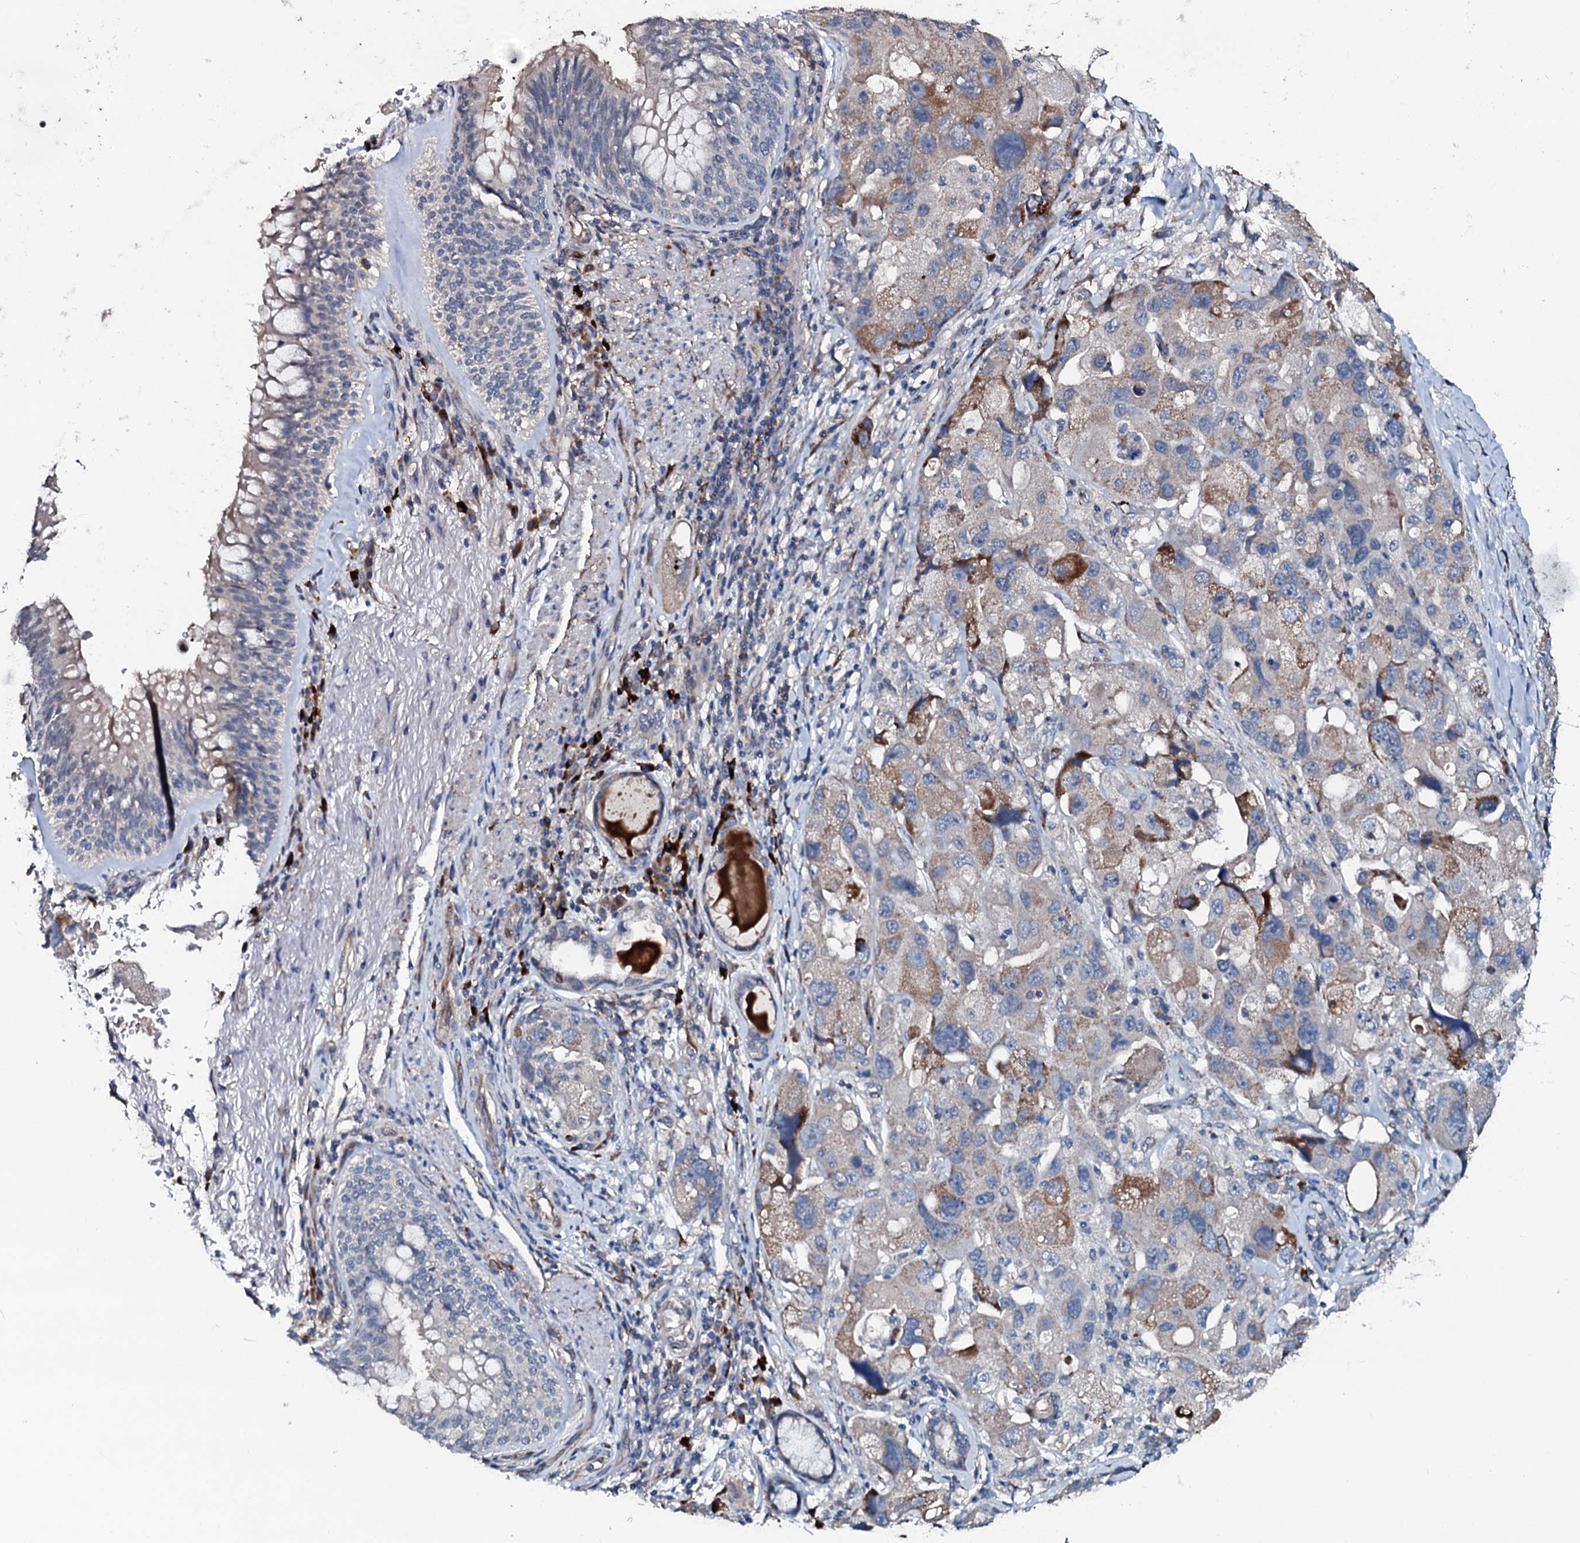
{"staining": {"intensity": "moderate", "quantity": "<25%", "location": "cytoplasmic/membranous"}, "tissue": "lung cancer", "cell_type": "Tumor cells", "image_type": "cancer", "snomed": [{"axis": "morphology", "description": "Adenocarcinoma, NOS"}, {"axis": "topography", "description": "Lung"}], "caption": "Lung adenocarcinoma was stained to show a protein in brown. There is low levels of moderate cytoplasmic/membranous expression in approximately <25% of tumor cells.", "gene": "IL12B", "patient": {"sex": "female", "age": 54}}